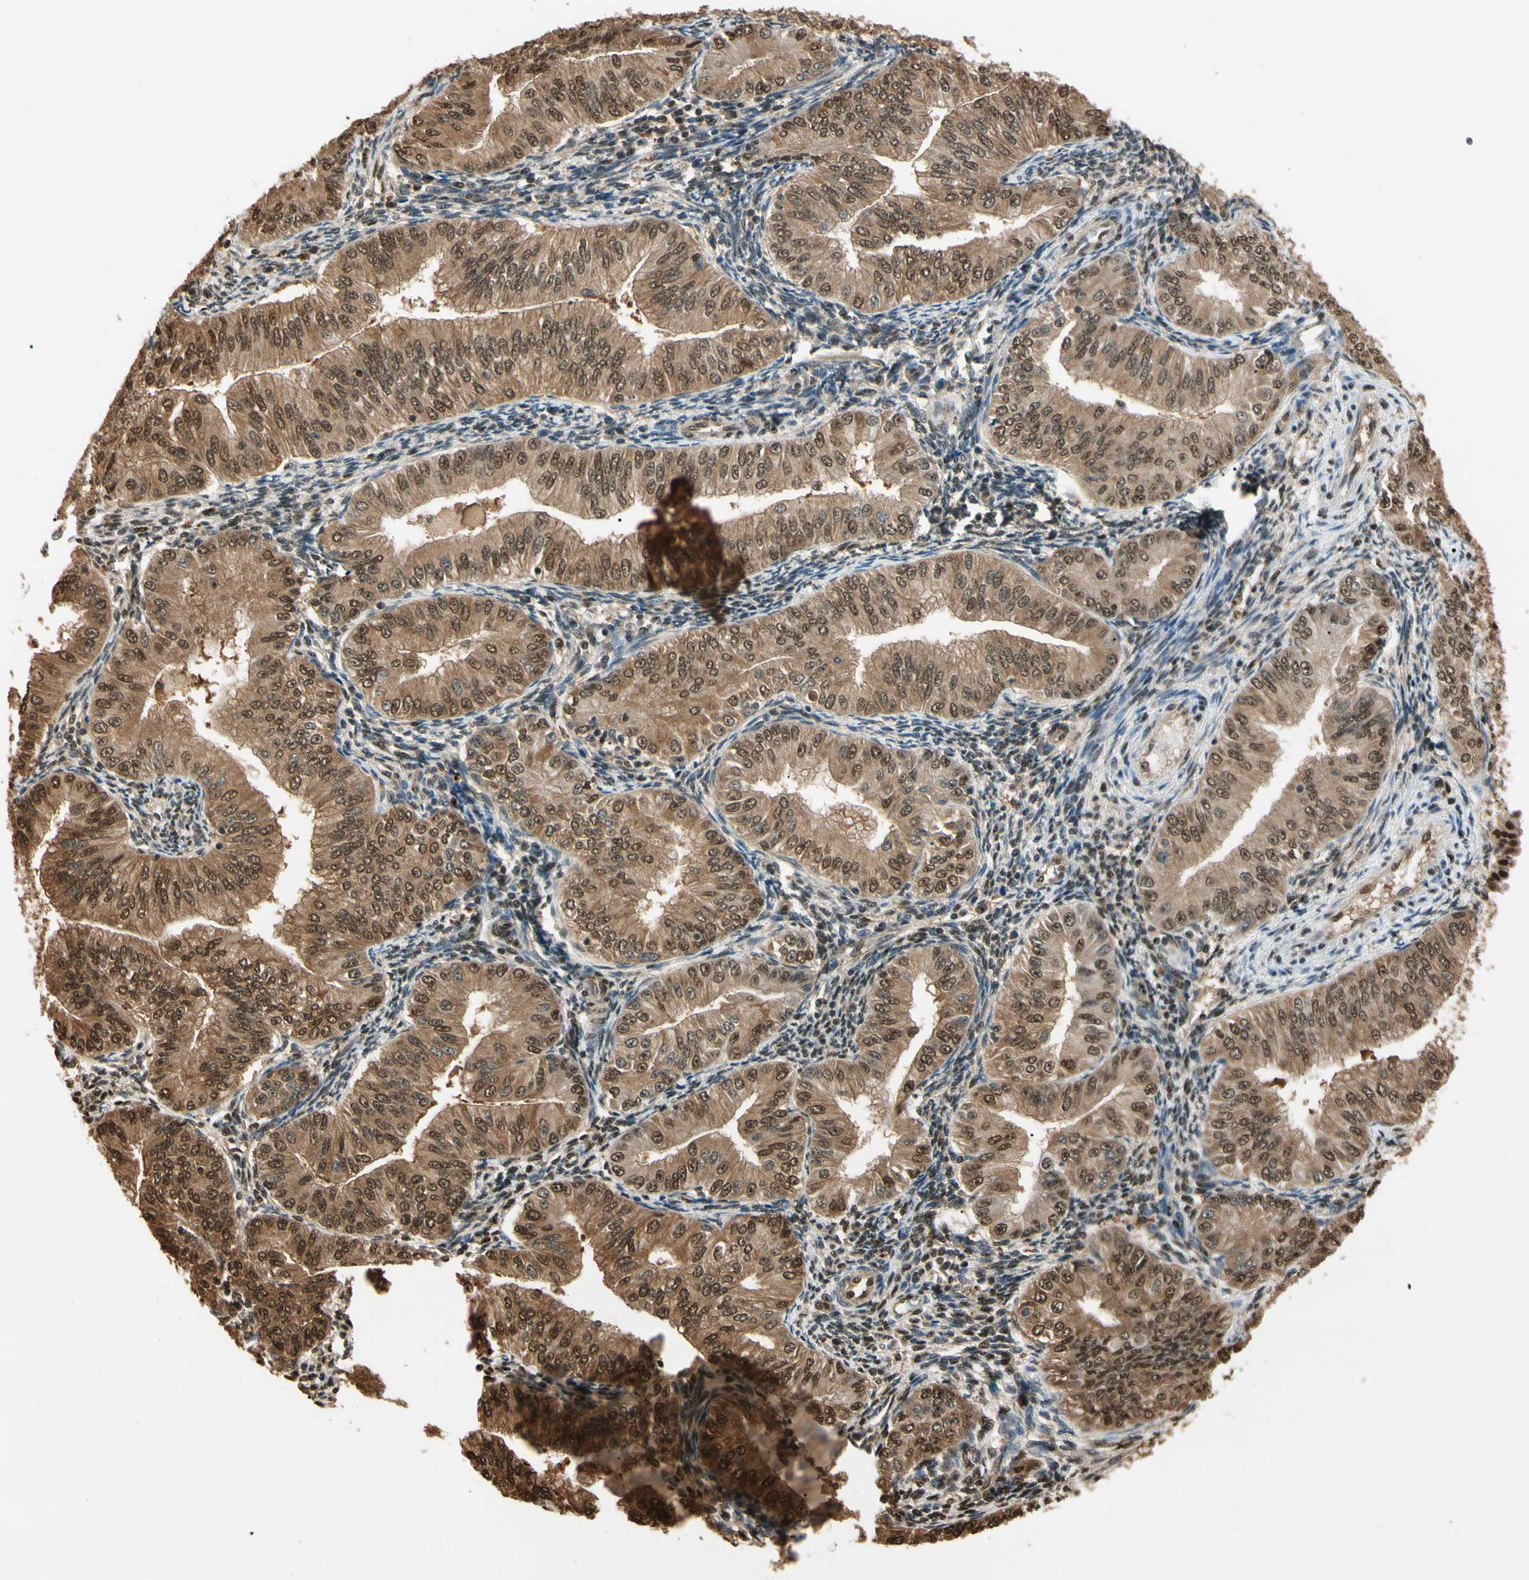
{"staining": {"intensity": "moderate", "quantity": ">75%", "location": "cytoplasmic/membranous,nuclear"}, "tissue": "endometrial cancer", "cell_type": "Tumor cells", "image_type": "cancer", "snomed": [{"axis": "morphology", "description": "Normal tissue, NOS"}, {"axis": "morphology", "description": "Adenocarcinoma, NOS"}, {"axis": "topography", "description": "Endometrium"}], "caption": "Endometrial cancer (adenocarcinoma) tissue demonstrates moderate cytoplasmic/membranous and nuclear positivity in about >75% of tumor cells", "gene": "PNCK", "patient": {"sex": "female", "age": 53}}